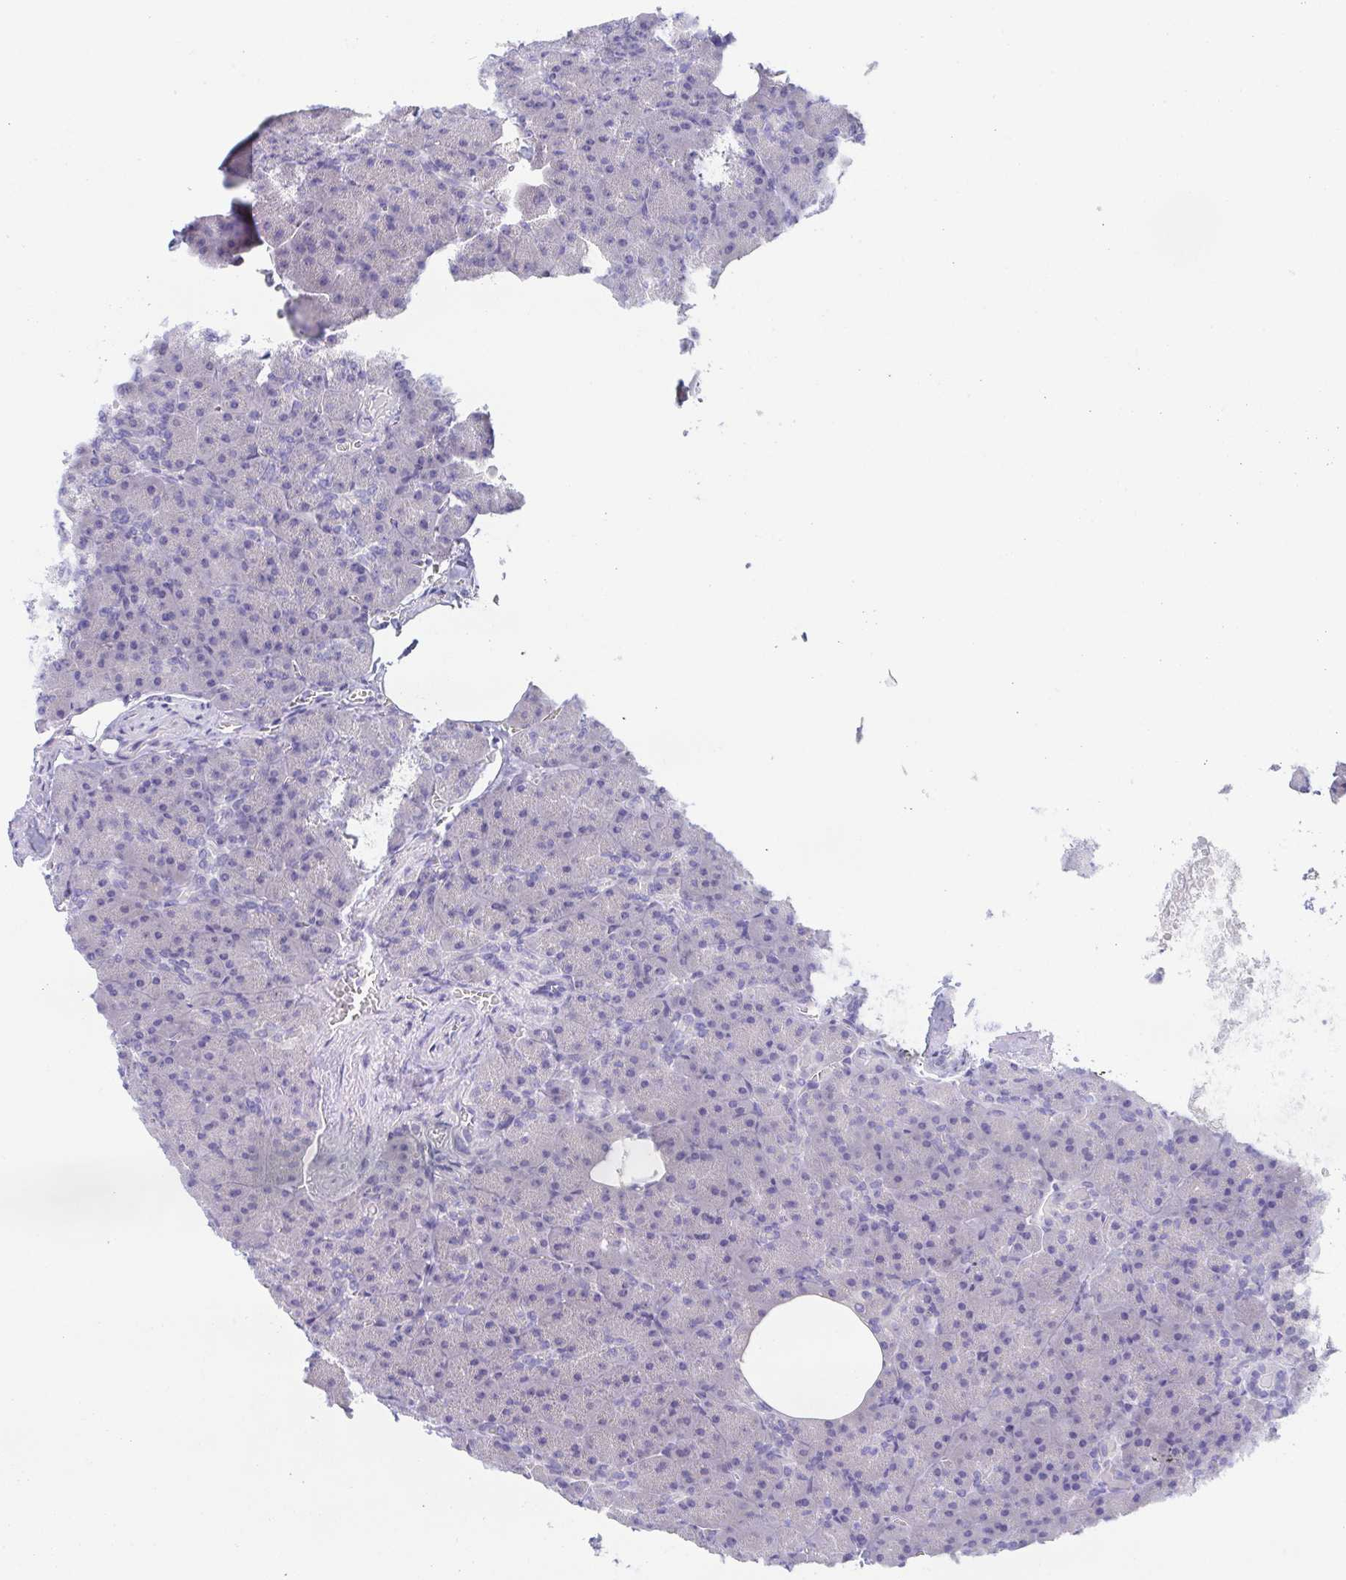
{"staining": {"intensity": "negative", "quantity": "none", "location": "none"}, "tissue": "pancreas", "cell_type": "Exocrine glandular cells", "image_type": "normal", "snomed": [{"axis": "morphology", "description": "Normal tissue, NOS"}, {"axis": "topography", "description": "Pancreas"}], "caption": "DAB (3,3'-diaminobenzidine) immunohistochemical staining of normal pancreas demonstrates no significant staining in exocrine glandular cells.", "gene": "TREH", "patient": {"sex": "female", "age": 74}}